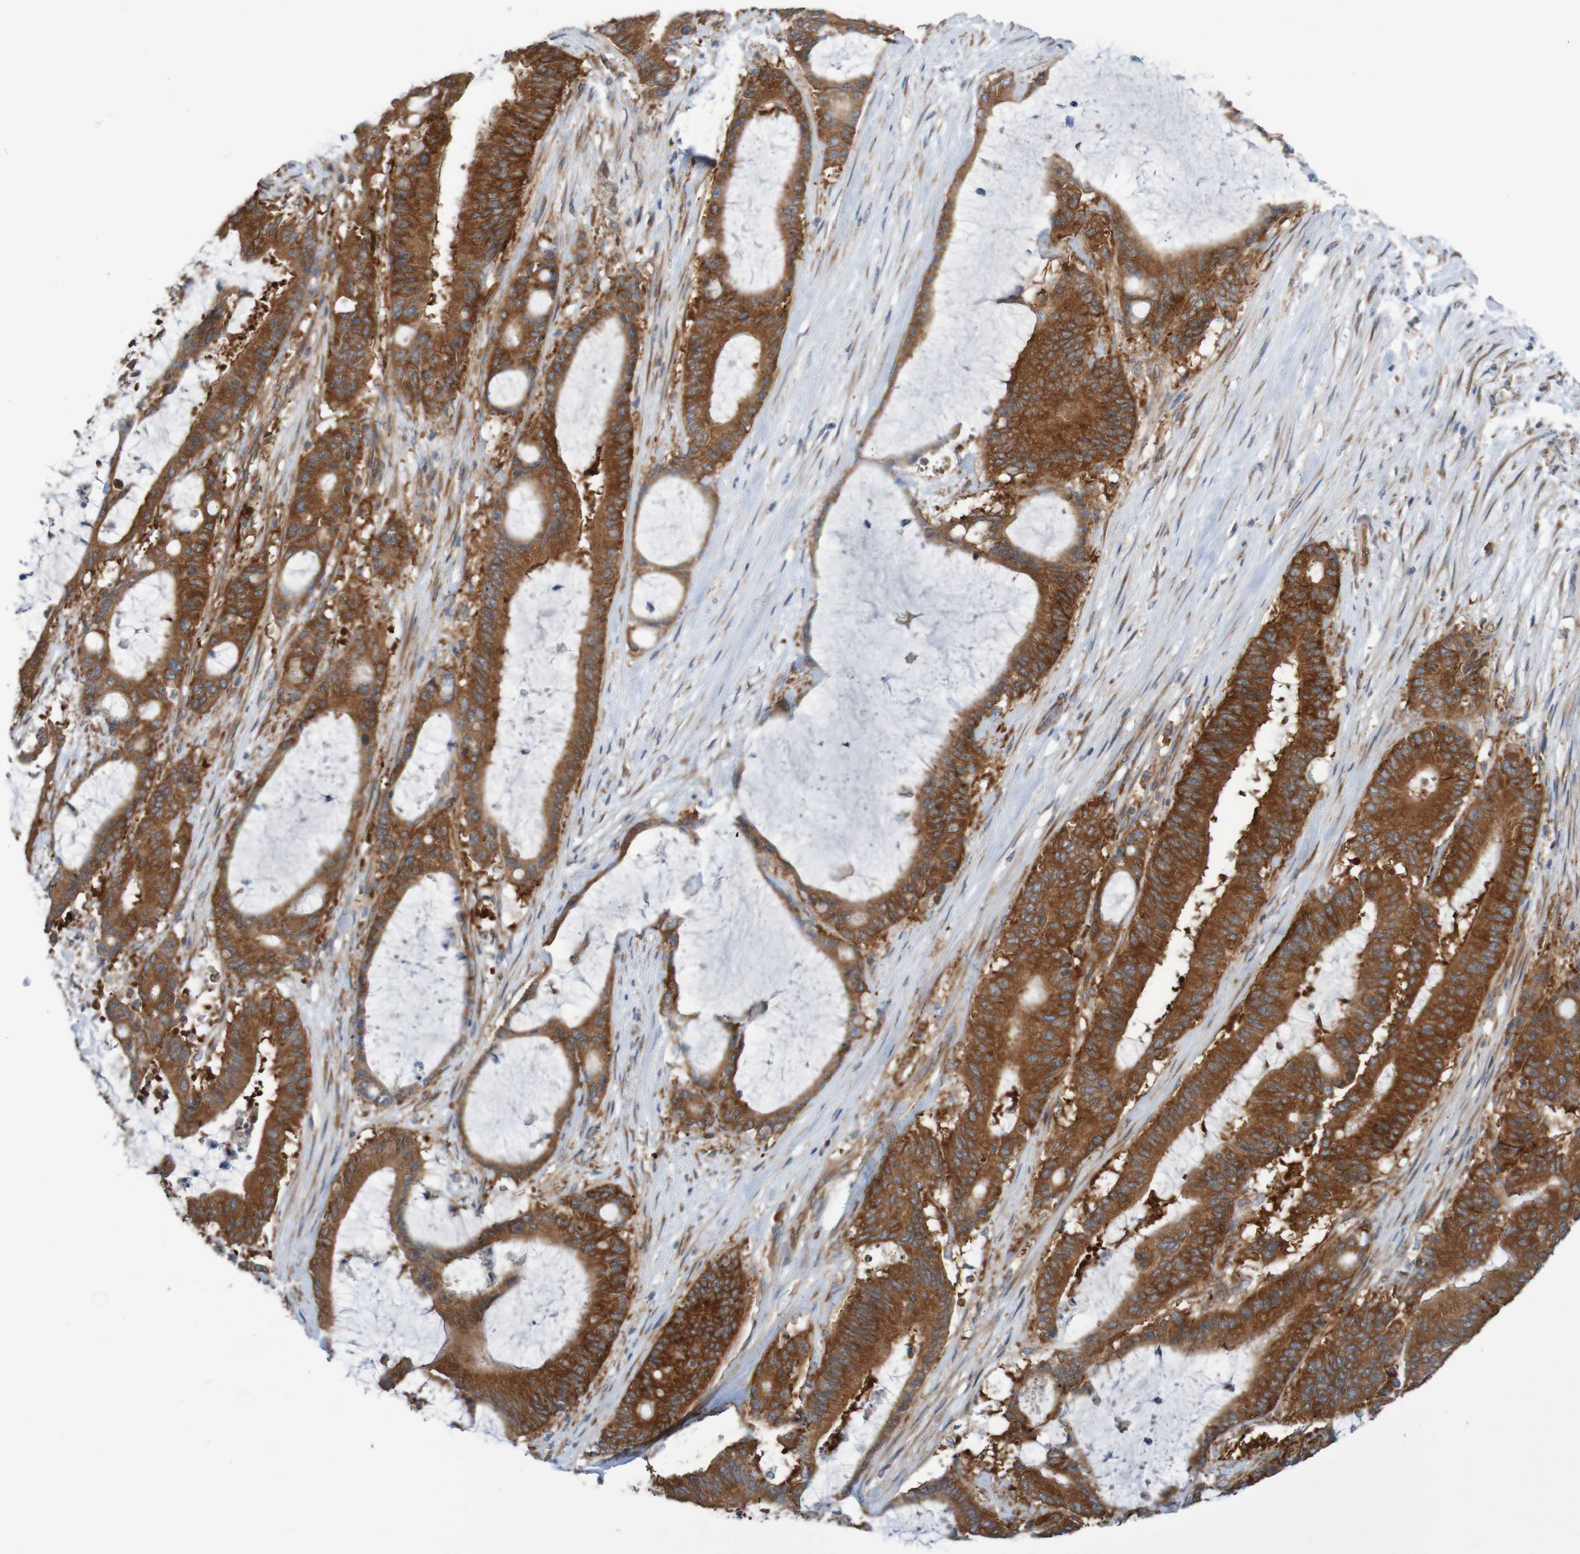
{"staining": {"intensity": "strong", "quantity": ">75%", "location": "cytoplasmic/membranous"}, "tissue": "liver cancer", "cell_type": "Tumor cells", "image_type": "cancer", "snomed": [{"axis": "morphology", "description": "Cholangiocarcinoma"}, {"axis": "topography", "description": "Liver"}], "caption": "Cholangiocarcinoma (liver) stained with a protein marker demonstrates strong staining in tumor cells.", "gene": "LRRC47", "patient": {"sex": "female", "age": 73}}